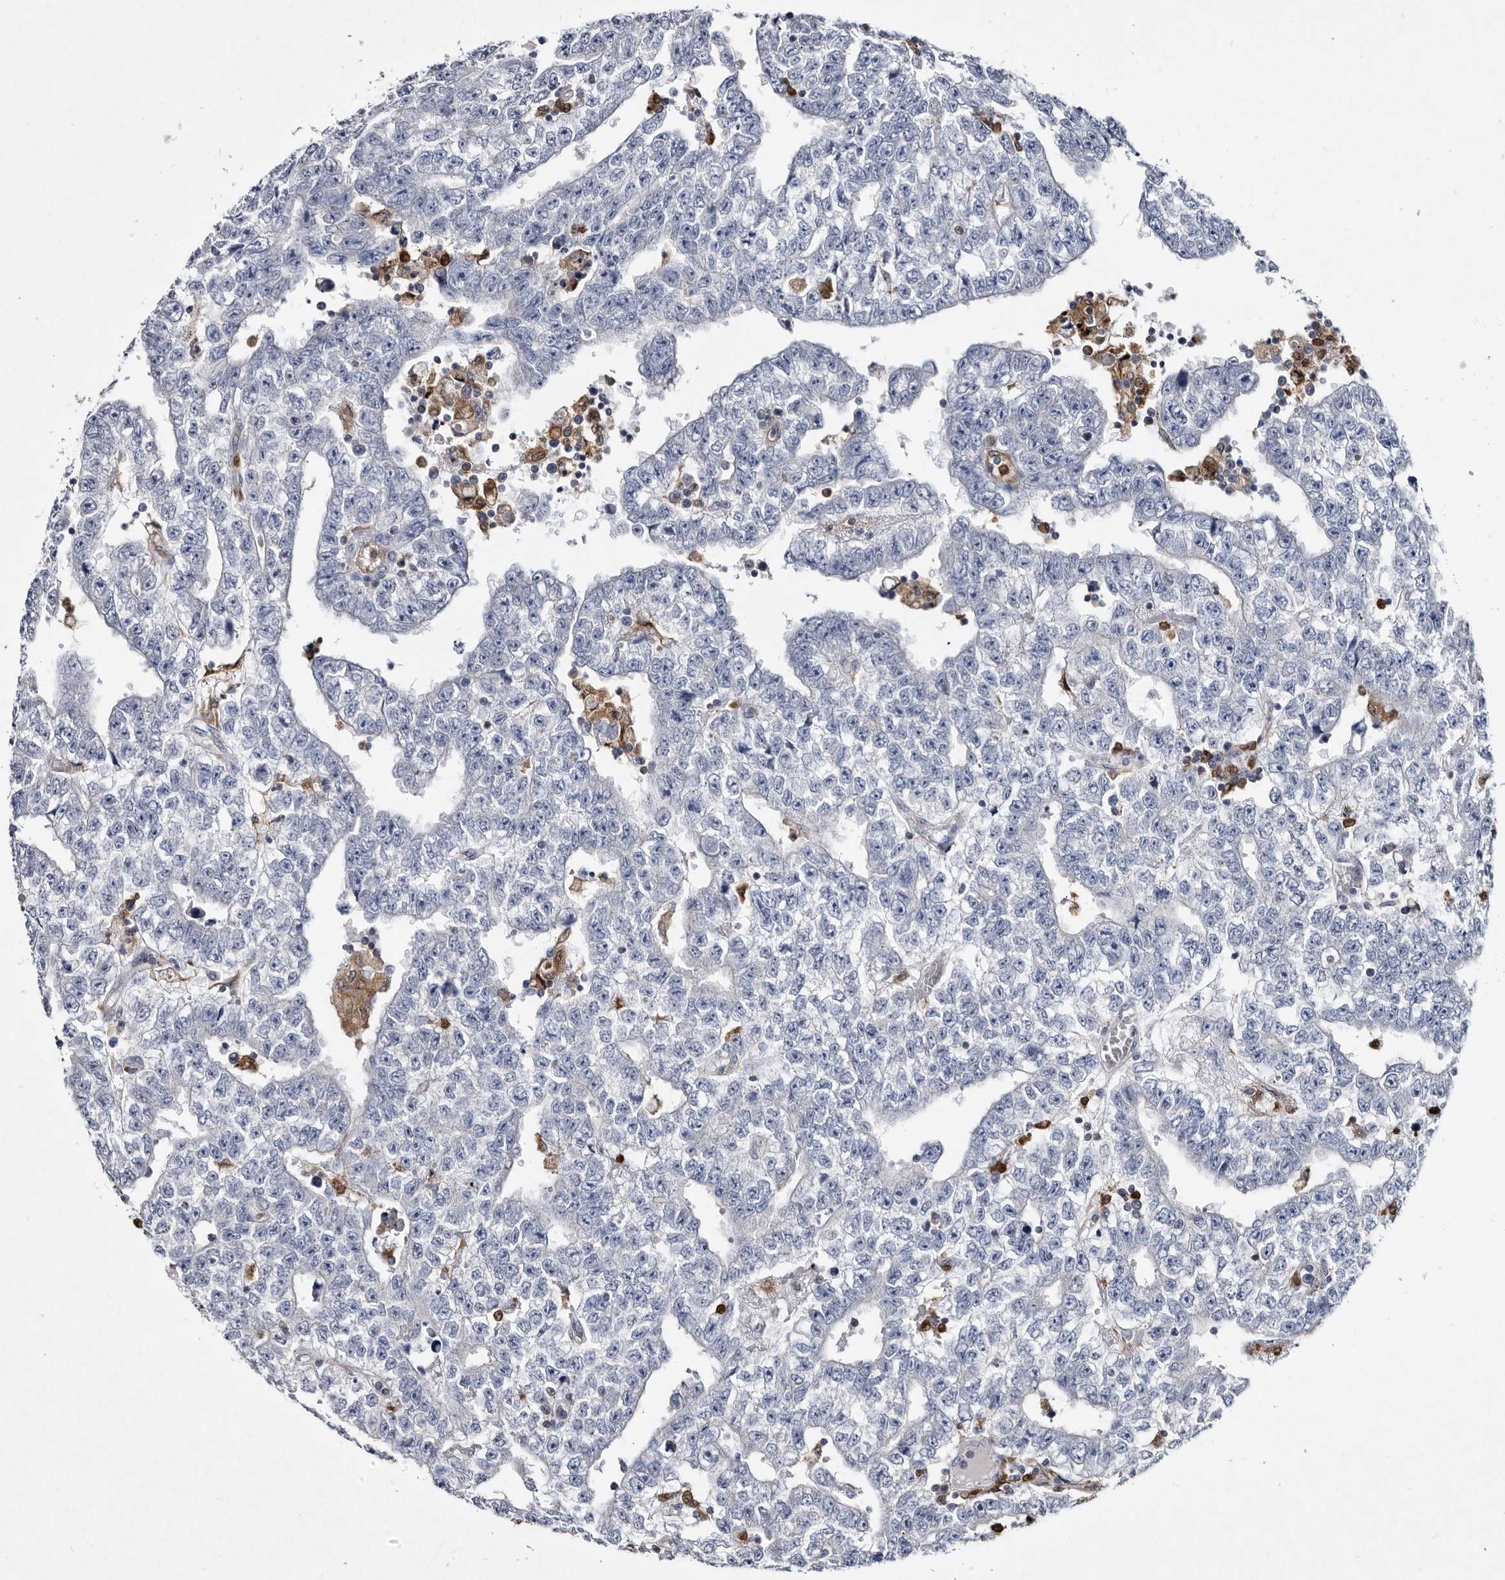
{"staining": {"intensity": "negative", "quantity": "none", "location": "none"}, "tissue": "testis cancer", "cell_type": "Tumor cells", "image_type": "cancer", "snomed": [{"axis": "morphology", "description": "Carcinoma, Embryonal, NOS"}, {"axis": "topography", "description": "Testis"}], "caption": "Protein analysis of testis cancer (embryonal carcinoma) demonstrates no significant positivity in tumor cells.", "gene": "SERPINB8", "patient": {"sex": "male", "age": 25}}